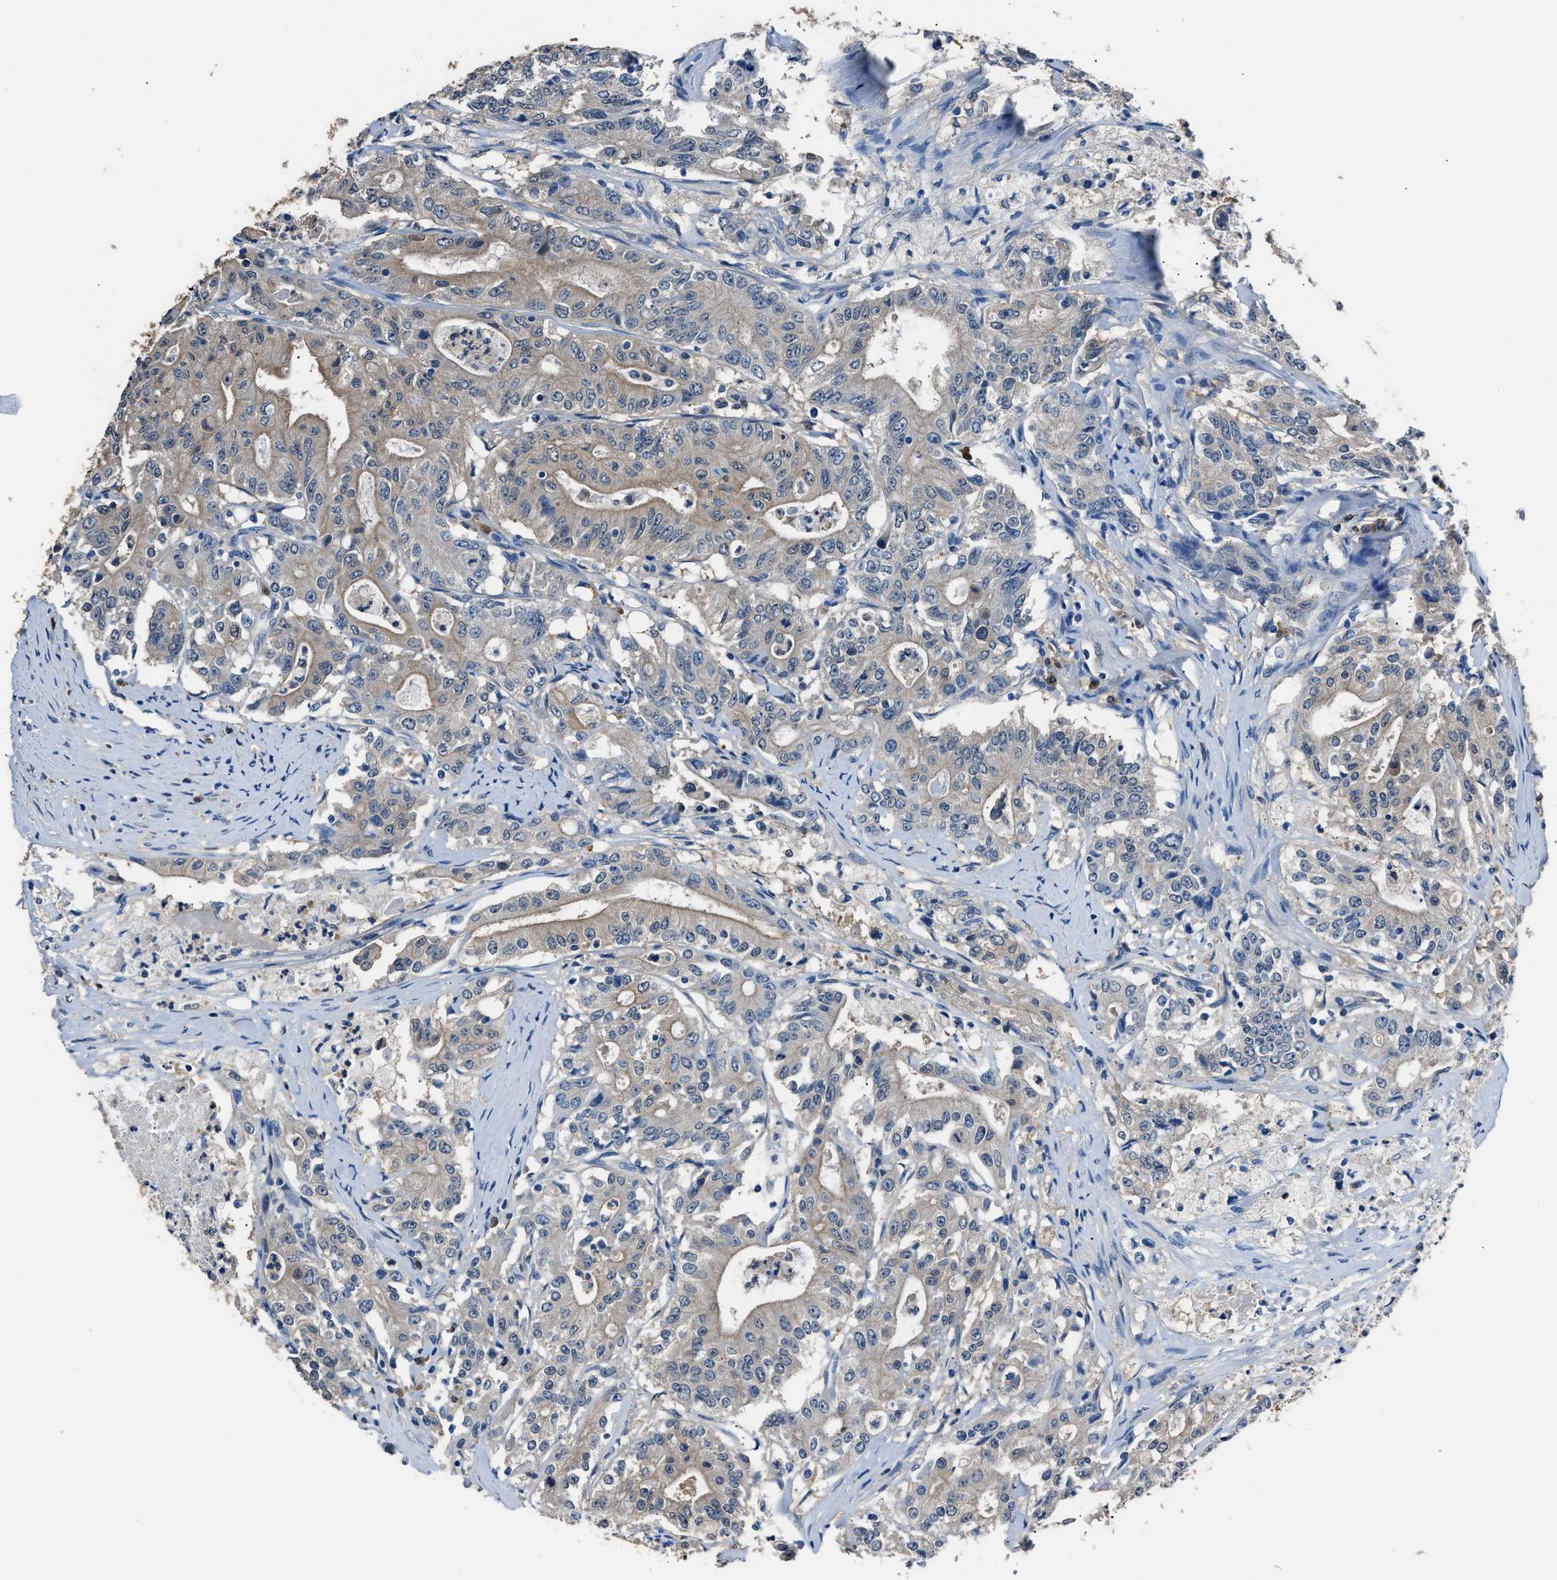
{"staining": {"intensity": "weak", "quantity": "25%-75%", "location": "cytoplasmic/membranous"}, "tissue": "colorectal cancer", "cell_type": "Tumor cells", "image_type": "cancer", "snomed": [{"axis": "morphology", "description": "Adenocarcinoma, NOS"}, {"axis": "topography", "description": "Colon"}], "caption": "The histopathology image shows a brown stain indicating the presence of a protein in the cytoplasmic/membranous of tumor cells in adenocarcinoma (colorectal).", "gene": "GSTP1", "patient": {"sex": "female", "age": 77}}